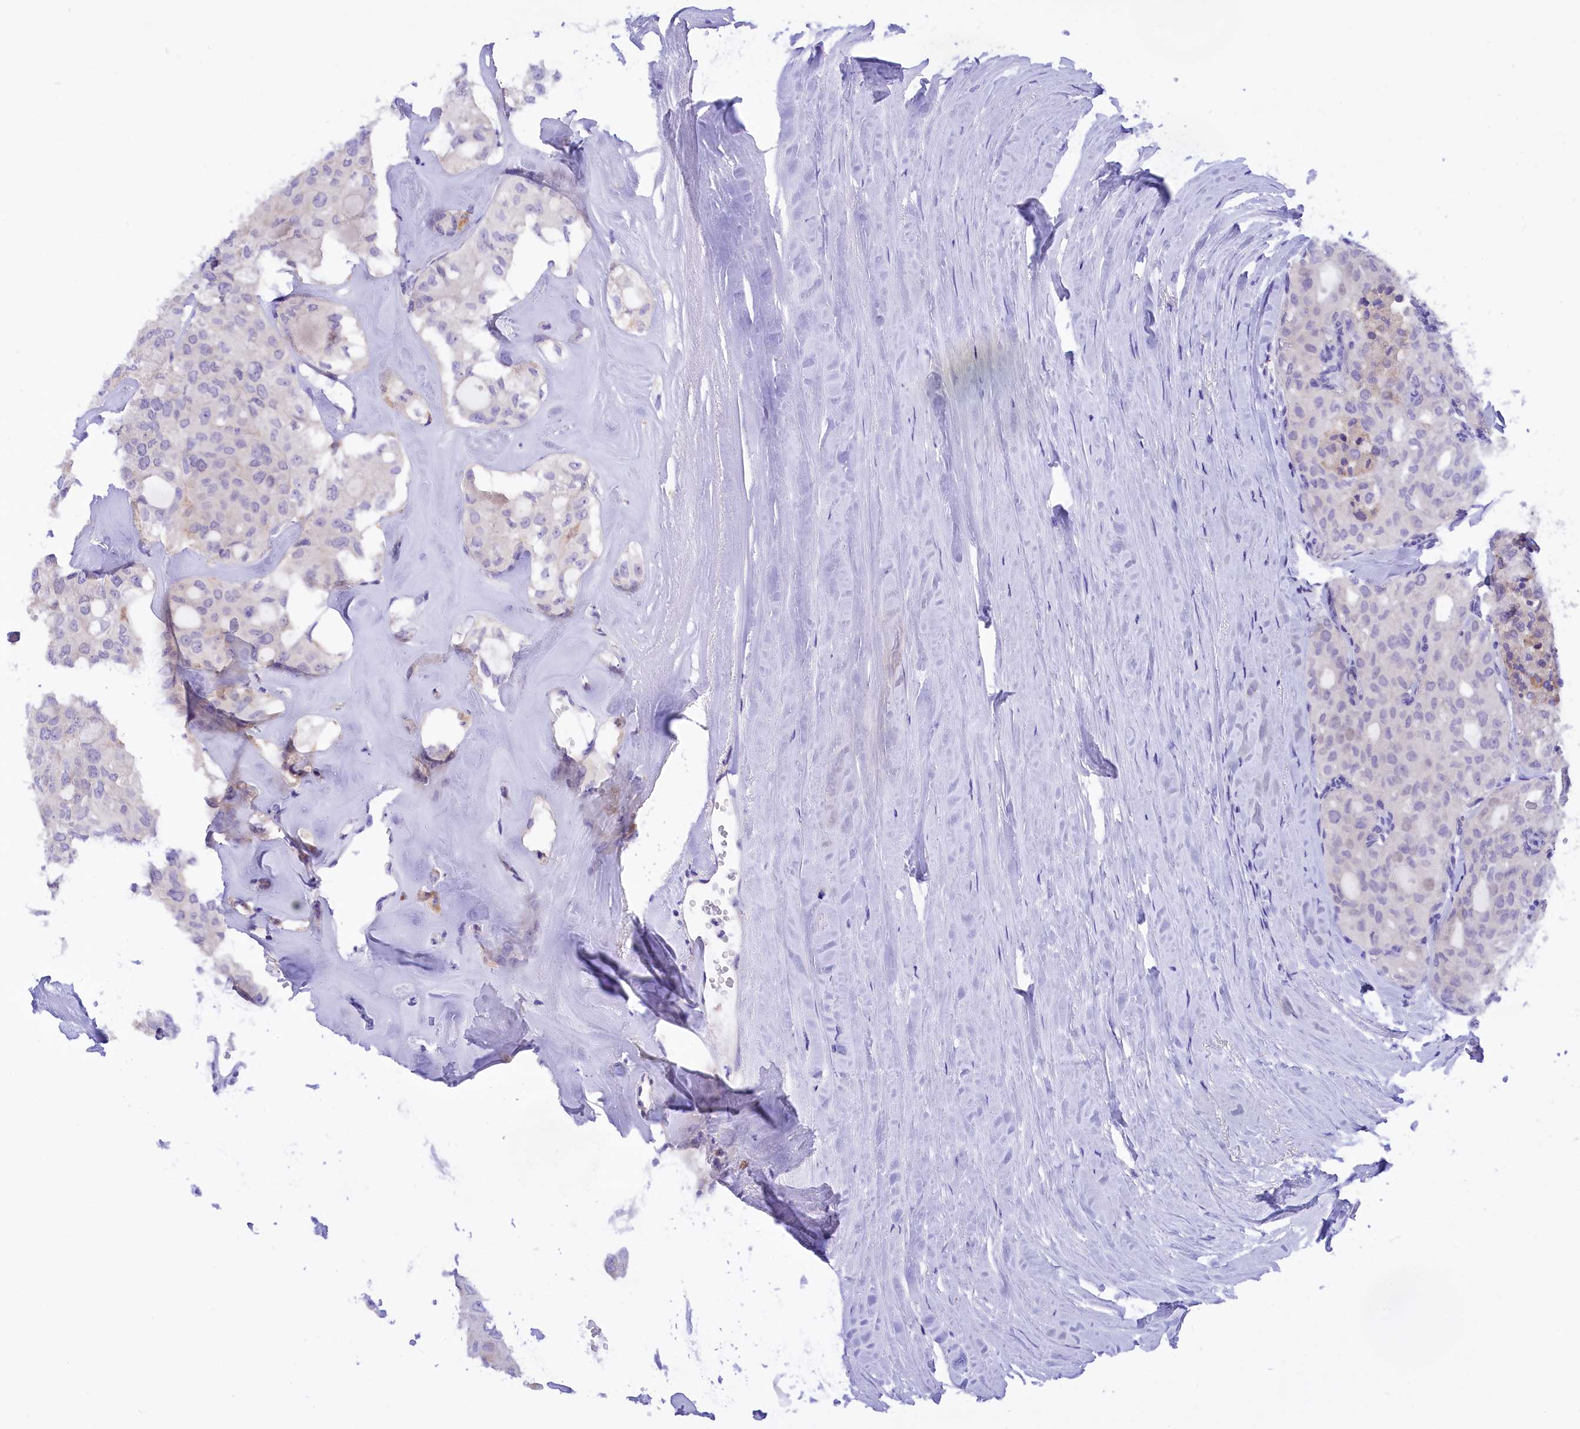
{"staining": {"intensity": "negative", "quantity": "none", "location": "none"}, "tissue": "thyroid cancer", "cell_type": "Tumor cells", "image_type": "cancer", "snomed": [{"axis": "morphology", "description": "Follicular adenoma carcinoma, NOS"}, {"axis": "topography", "description": "Thyroid gland"}], "caption": "Thyroid follicular adenoma carcinoma was stained to show a protein in brown. There is no significant positivity in tumor cells.", "gene": "COL6A5", "patient": {"sex": "male", "age": 75}}